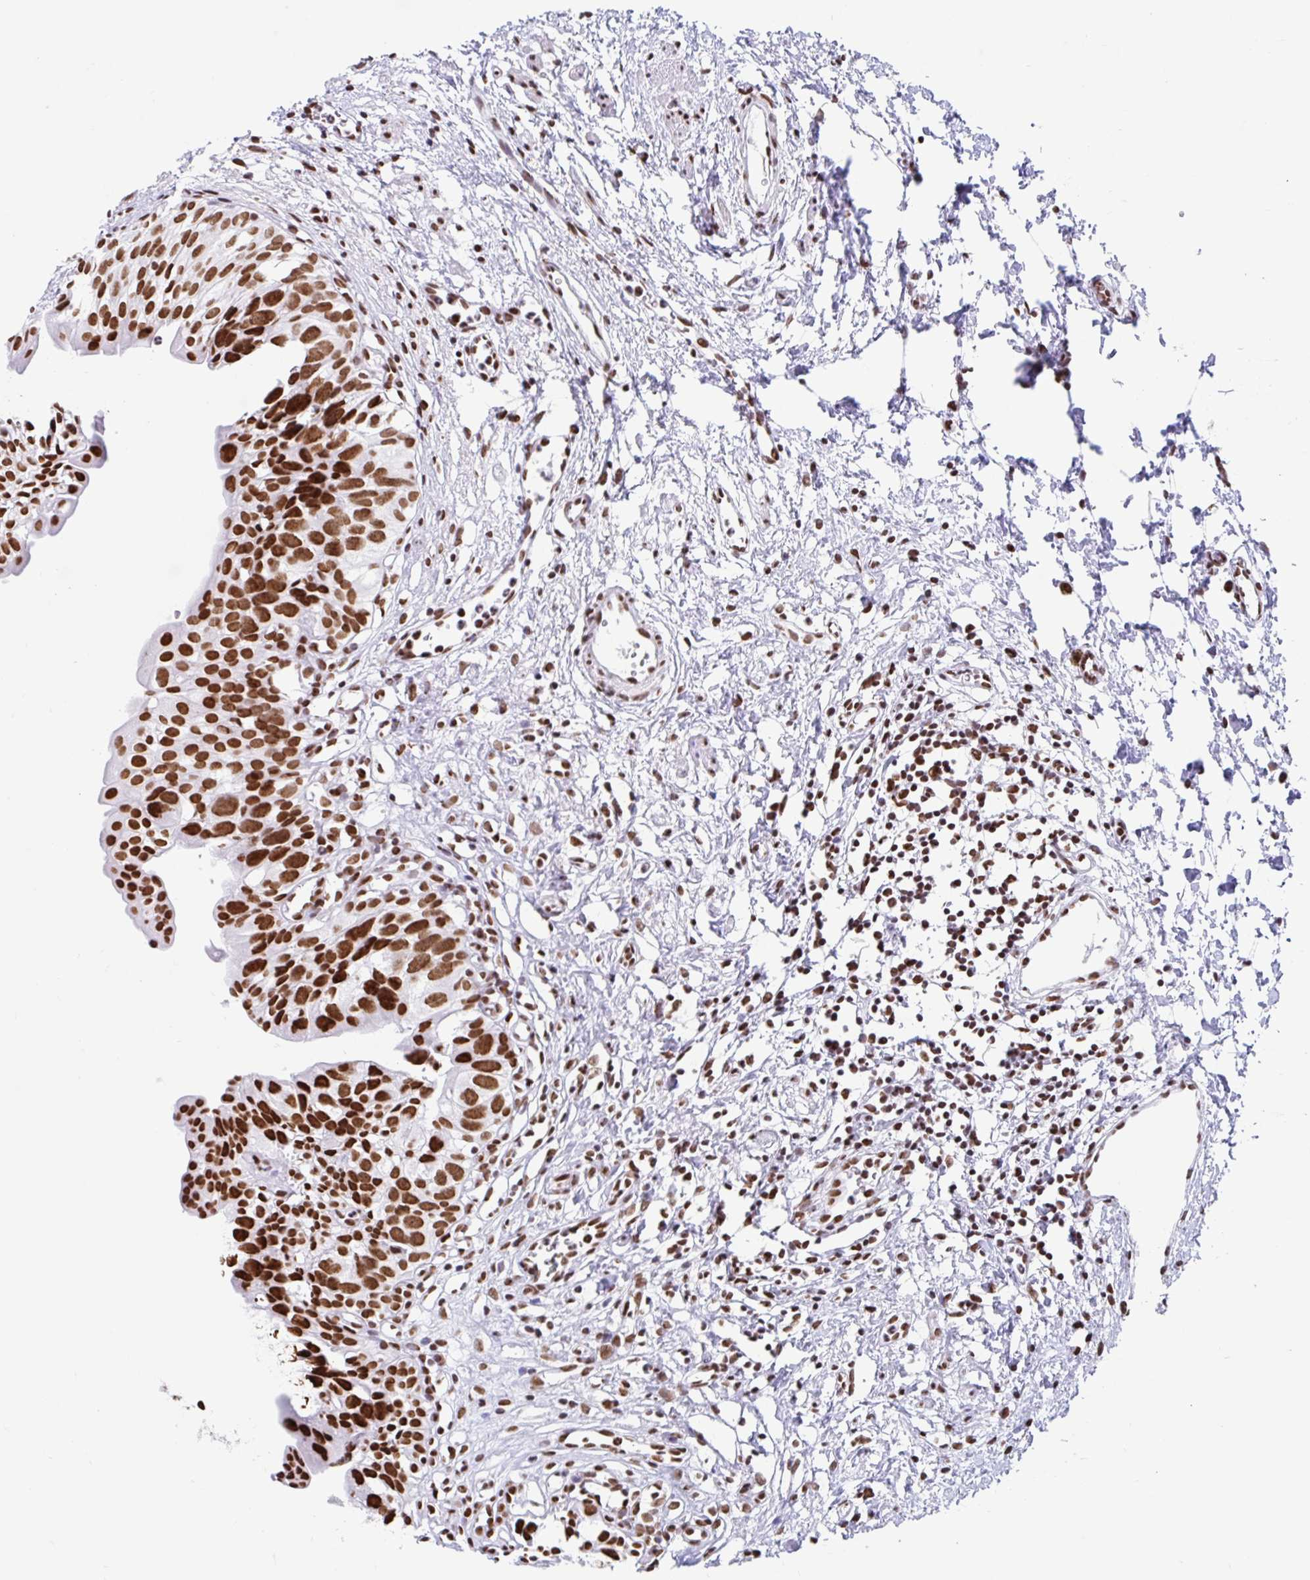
{"staining": {"intensity": "strong", "quantity": ">75%", "location": "nuclear"}, "tissue": "urinary bladder", "cell_type": "Urothelial cells", "image_type": "normal", "snomed": [{"axis": "morphology", "description": "Normal tissue, NOS"}, {"axis": "topography", "description": "Urinary bladder"}], "caption": "Urothelial cells display high levels of strong nuclear staining in approximately >75% of cells in unremarkable human urinary bladder.", "gene": "KHDRBS1", "patient": {"sex": "male", "age": 51}}